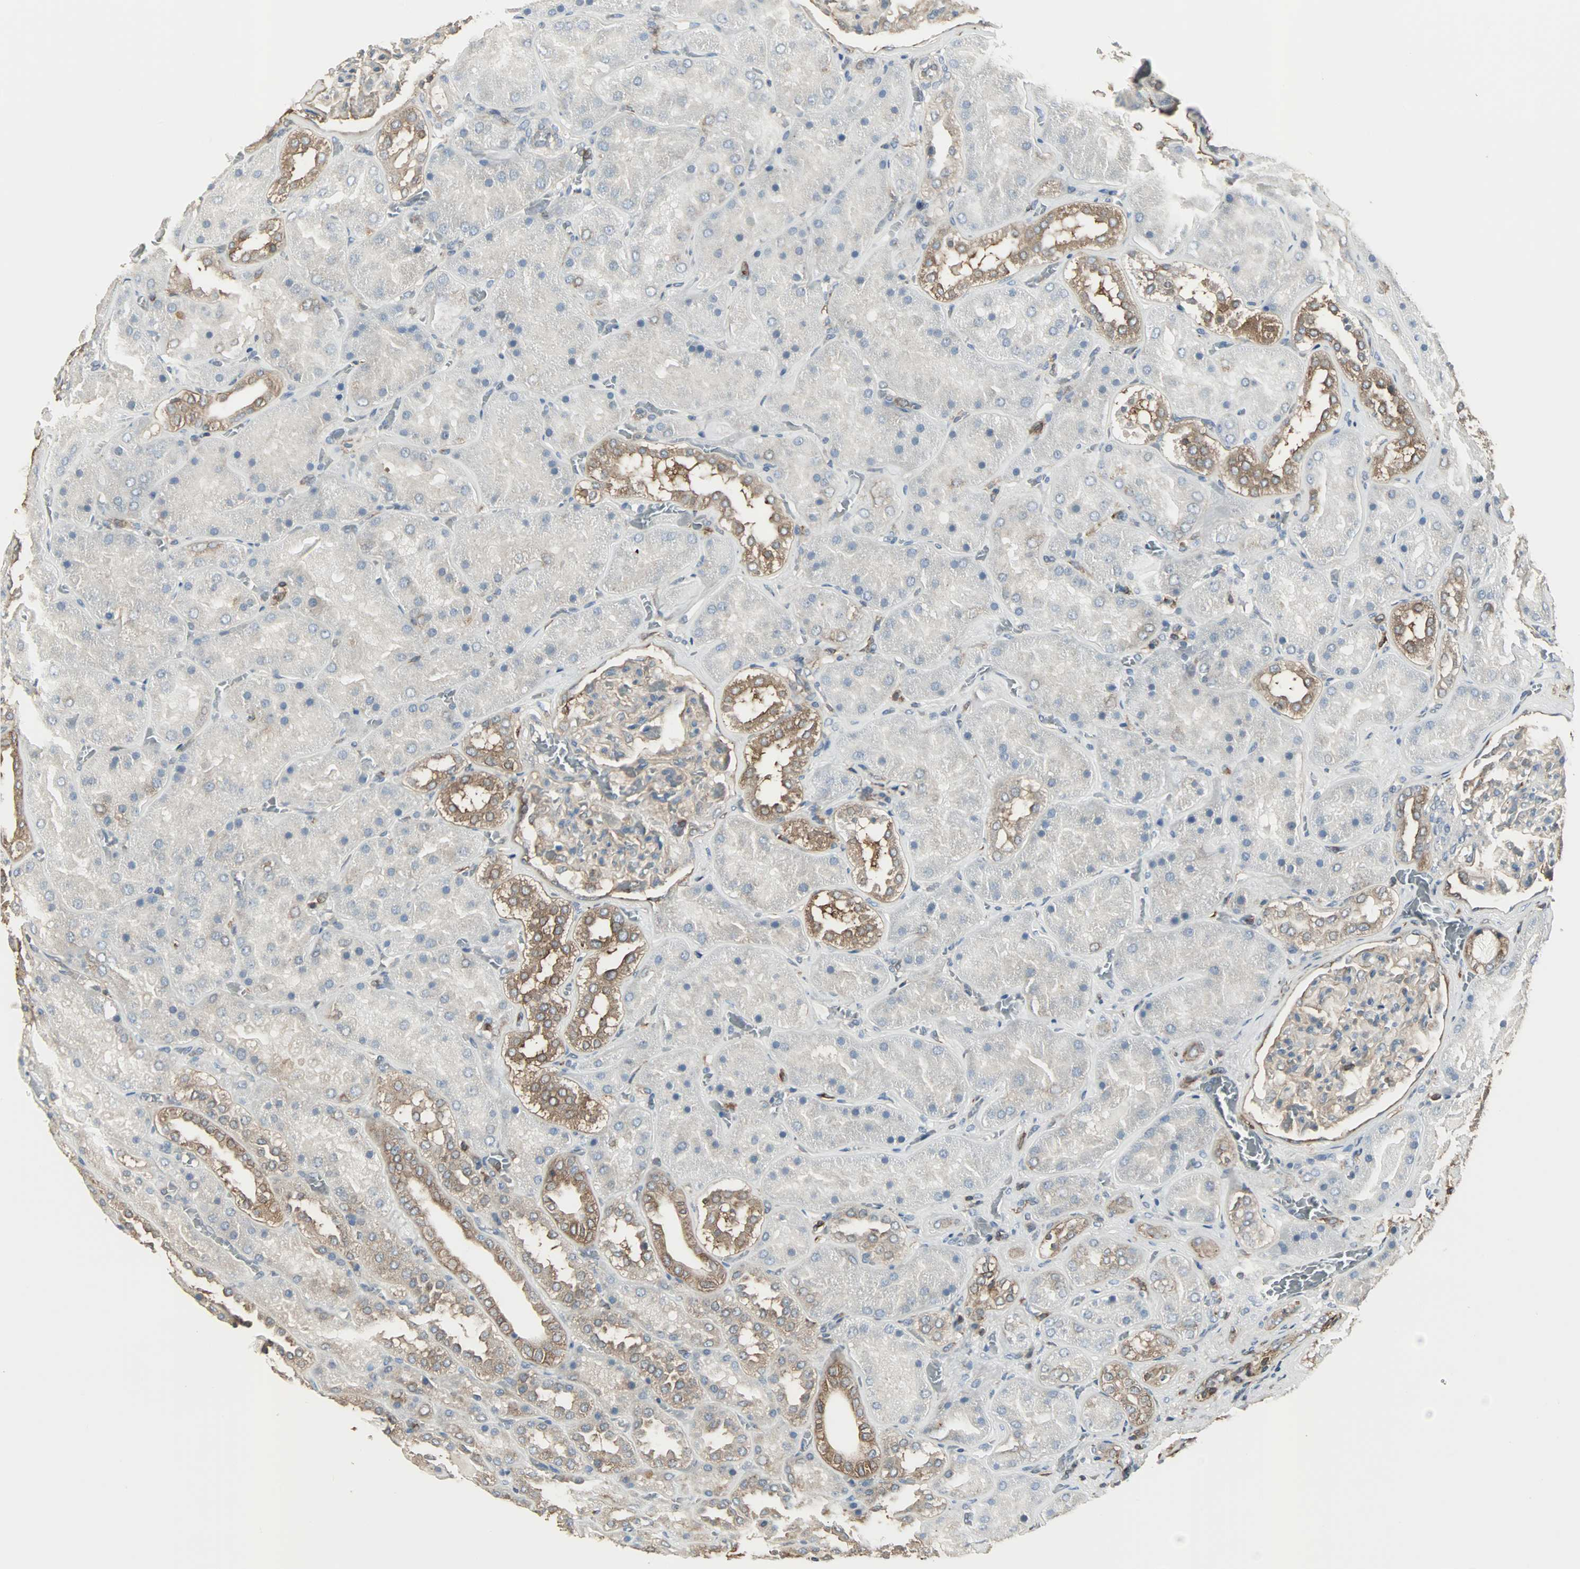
{"staining": {"intensity": "weak", "quantity": "25%-75%", "location": "cytoplasmic/membranous"}, "tissue": "kidney", "cell_type": "Cells in glomeruli", "image_type": "normal", "snomed": [{"axis": "morphology", "description": "Normal tissue, NOS"}, {"axis": "topography", "description": "Kidney"}], "caption": "A high-resolution micrograph shows IHC staining of benign kidney, which demonstrates weak cytoplasmic/membranous expression in approximately 25%-75% of cells in glomeruli.", "gene": "LRRFIP1", "patient": {"sex": "male", "age": 28}}